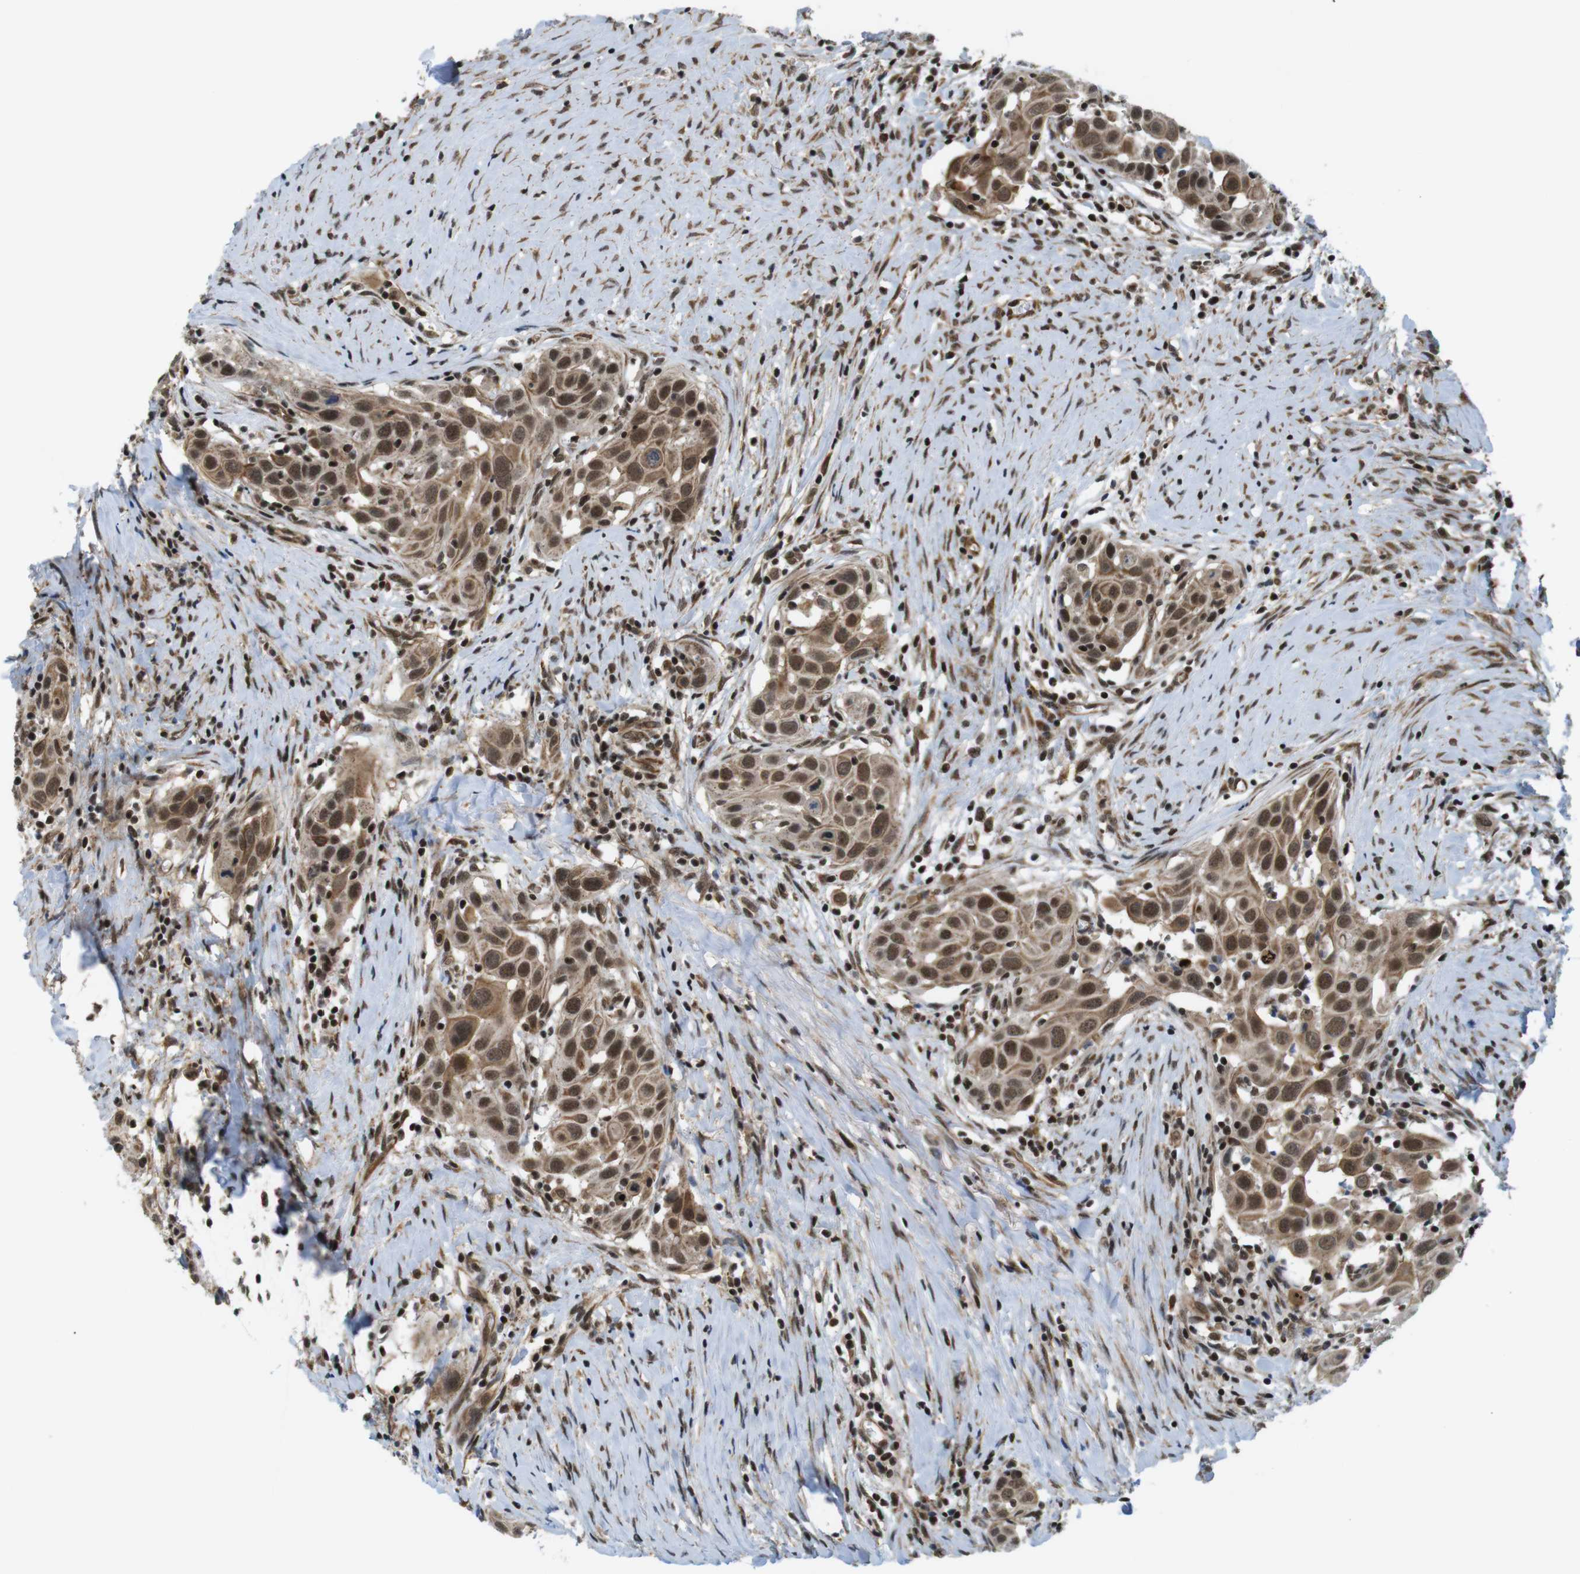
{"staining": {"intensity": "moderate", "quantity": ">75%", "location": "cytoplasmic/membranous,nuclear"}, "tissue": "head and neck cancer", "cell_type": "Tumor cells", "image_type": "cancer", "snomed": [{"axis": "morphology", "description": "Squamous cell carcinoma, NOS"}, {"axis": "topography", "description": "Oral tissue"}, {"axis": "topography", "description": "Head-Neck"}], "caption": "This photomicrograph shows immunohistochemistry staining of human head and neck cancer (squamous cell carcinoma), with medium moderate cytoplasmic/membranous and nuclear positivity in about >75% of tumor cells.", "gene": "SP2", "patient": {"sex": "female", "age": 50}}